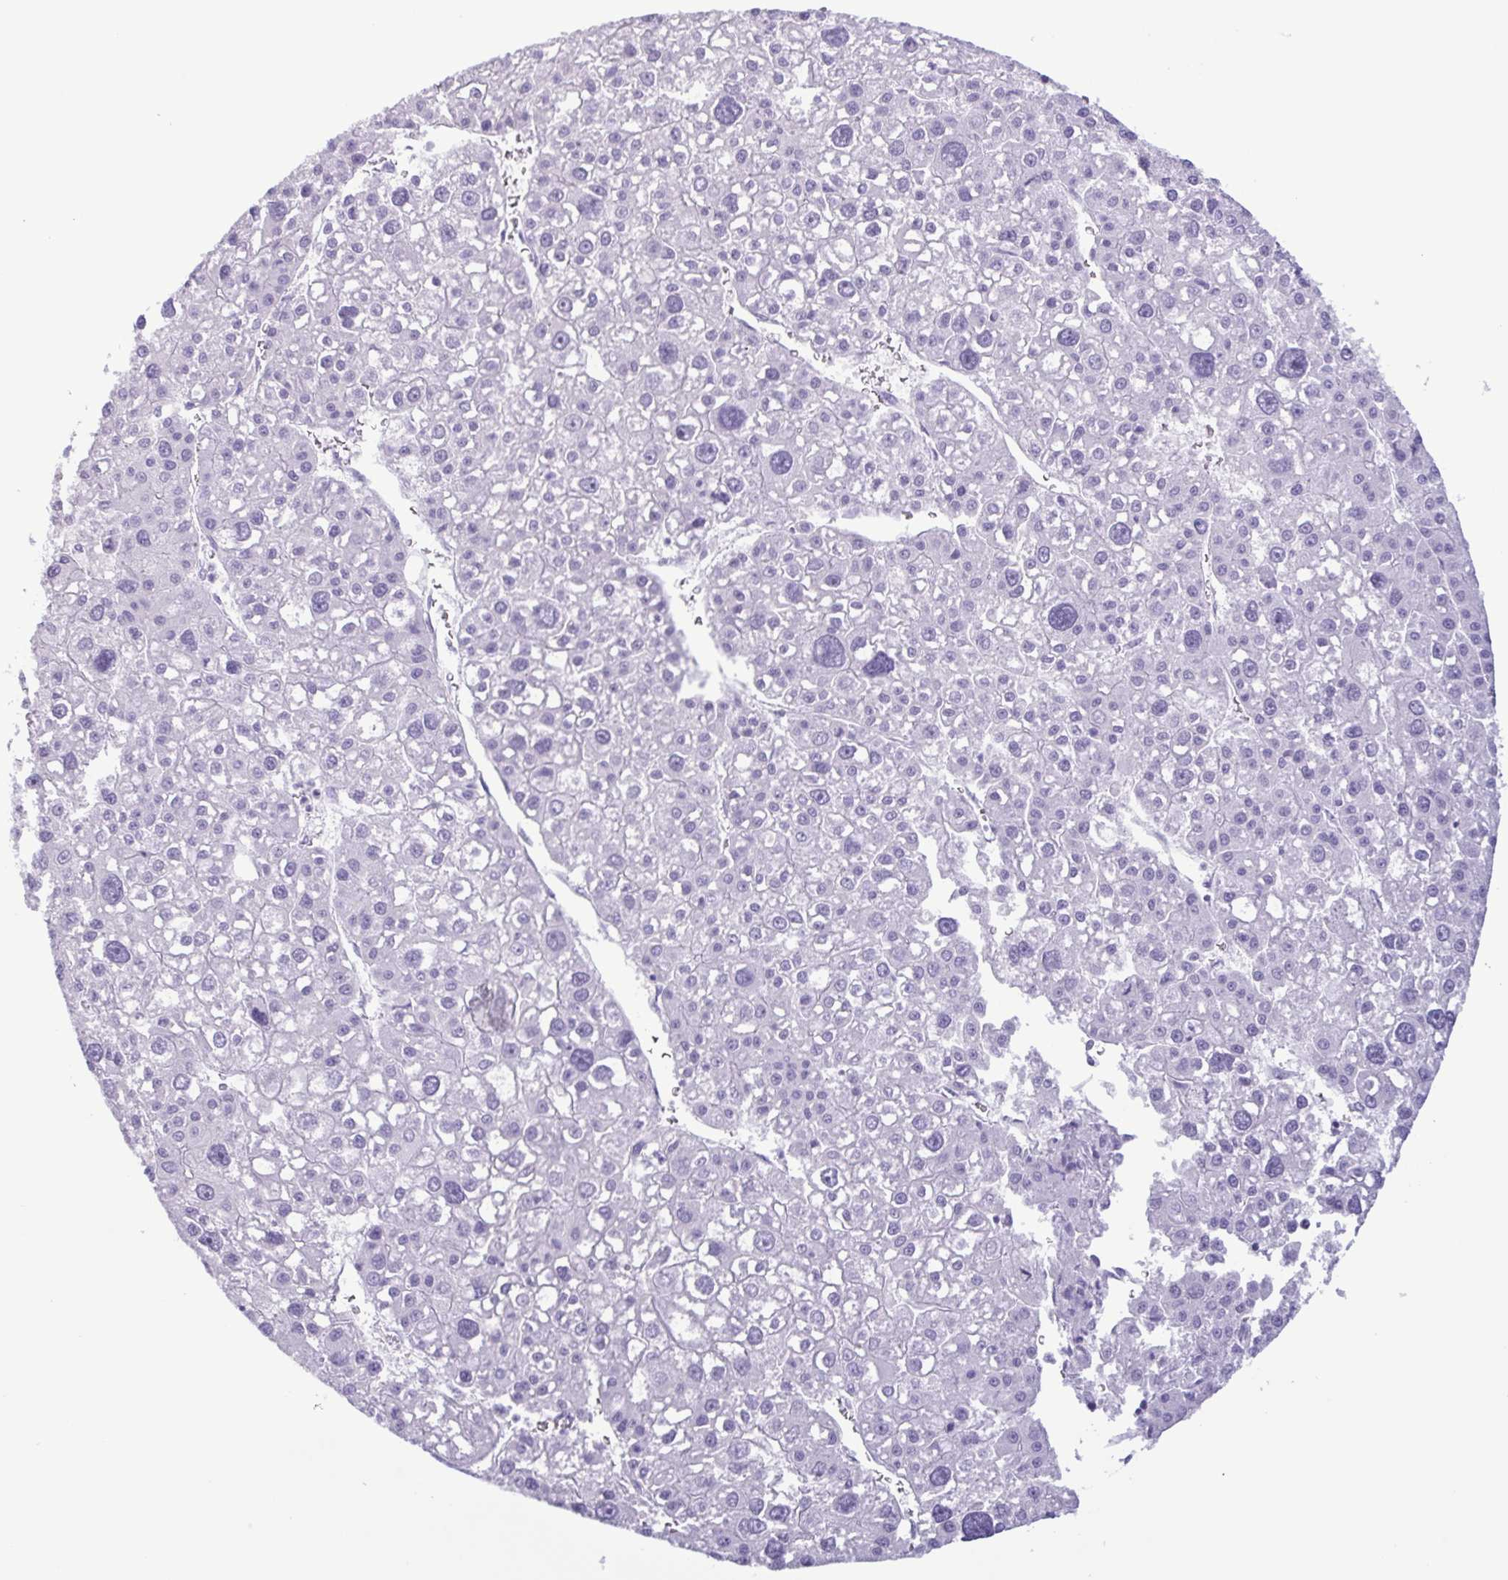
{"staining": {"intensity": "negative", "quantity": "none", "location": "none"}, "tissue": "liver cancer", "cell_type": "Tumor cells", "image_type": "cancer", "snomed": [{"axis": "morphology", "description": "Carcinoma, Hepatocellular, NOS"}, {"axis": "topography", "description": "Liver"}], "caption": "This is an IHC micrograph of human liver hepatocellular carcinoma. There is no positivity in tumor cells.", "gene": "LTF", "patient": {"sex": "male", "age": 73}}